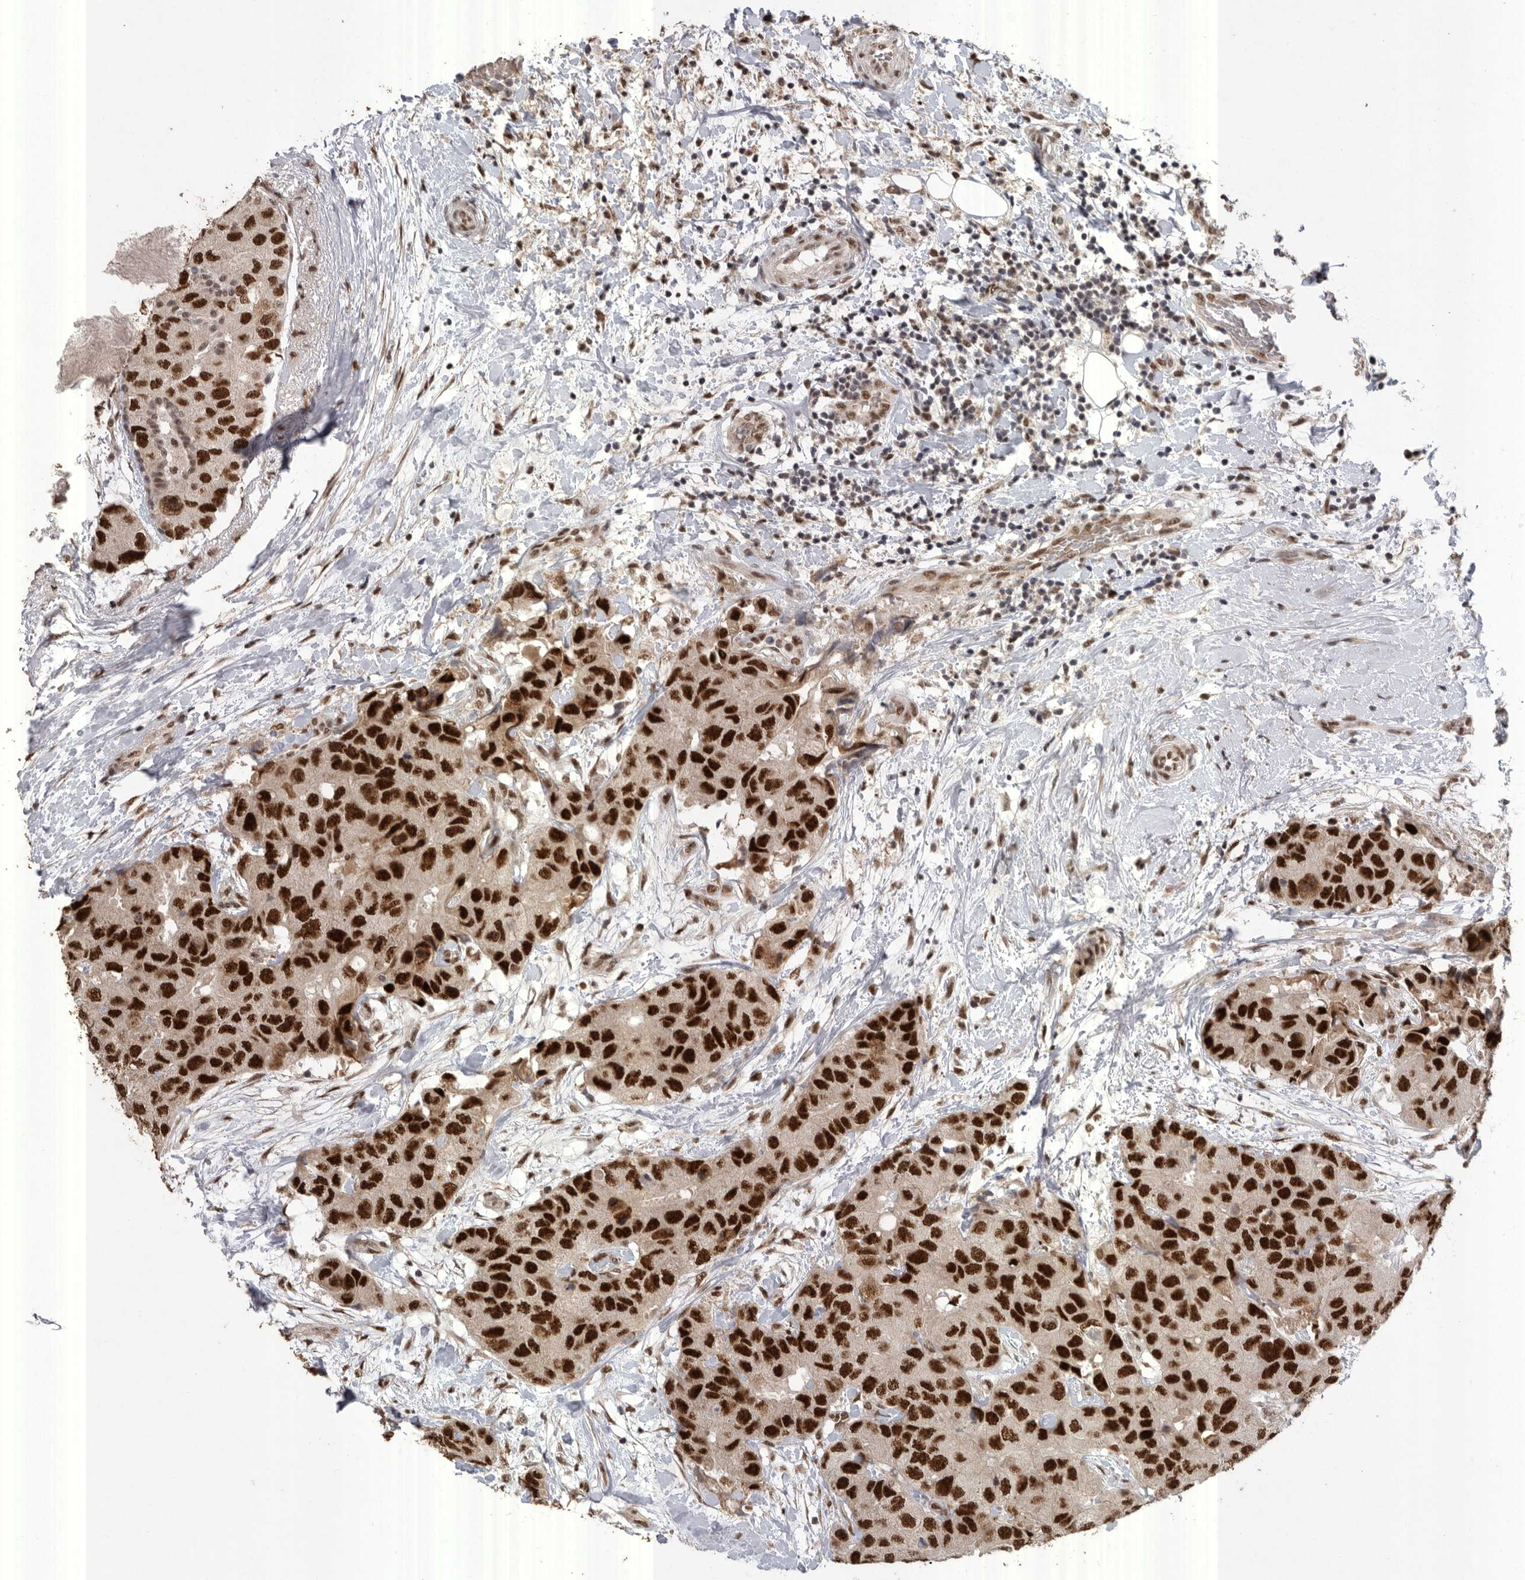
{"staining": {"intensity": "strong", "quantity": ">75%", "location": "nuclear"}, "tissue": "breast cancer", "cell_type": "Tumor cells", "image_type": "cancer", "snomed": [{"axis": "morphology", "description": "Duct carcinoma"}, {"axis": "topography", "description": "Breast"}], "caption": "There is high levels of strong nuclear expression in tumor cells of breast cancer, as demonstrated by immunohistochemical staining (brown color).", "gene": "PPP1R10", "patient": {"sex": "female", "age": 62}}